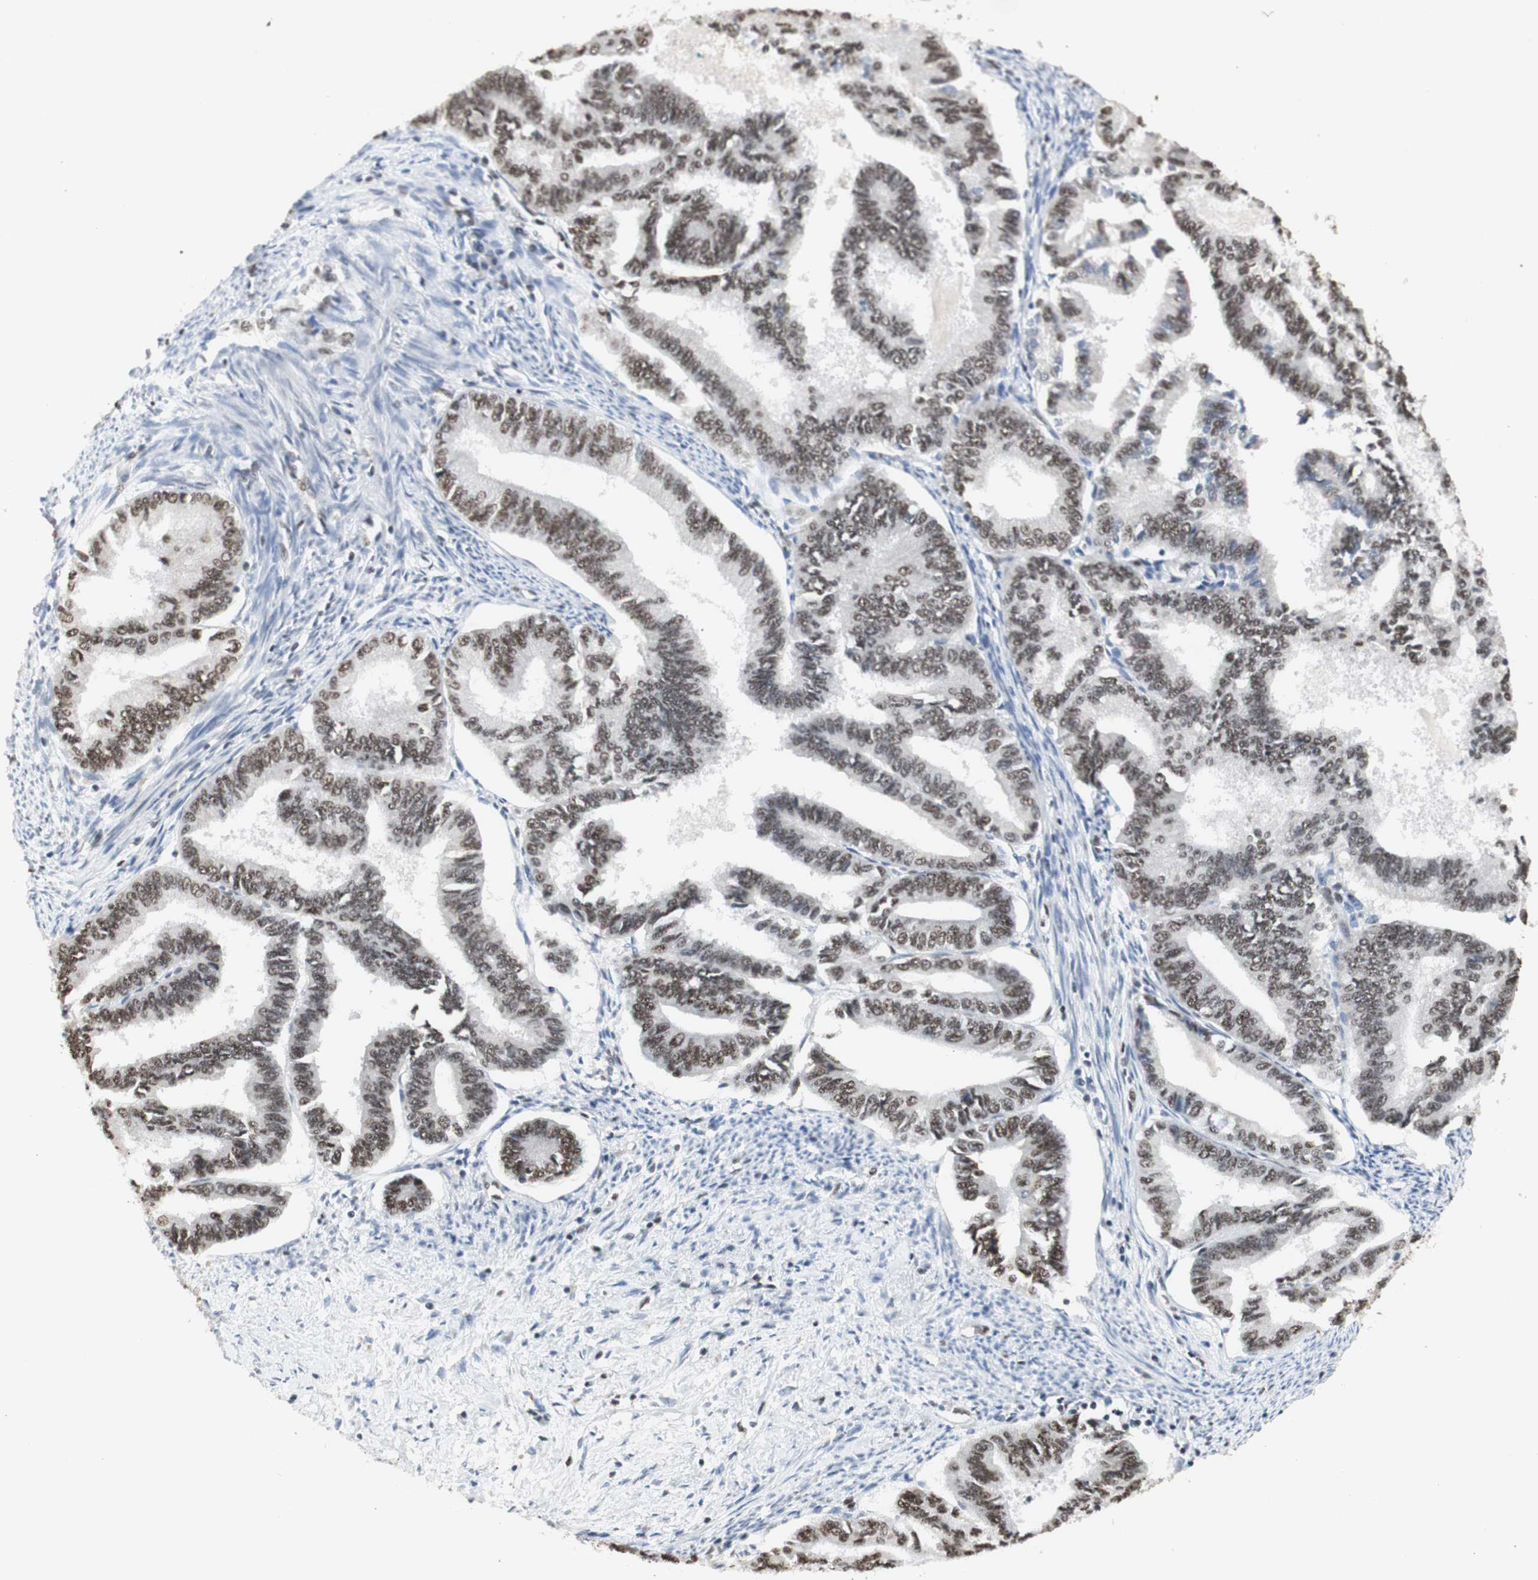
{"staining": {"intensity": "moderate", "quantity": ">75%", "location": "nuclear"}, "tissue": "endometrial cancer", "cell_type": "Tumor cells", "image_type": "cancer", "snomed": [{"axis": "morphology", "description": "Adenocarcinoma, NOS"}, {"axis": "topography", "description": "Endometrium"}], "caption": "A brown stain highlights moderate nuclear positivity of a protein in human adenocarcinoma (endometrial) tumor cells.", "gene": "SNRPB", "patient": {"sex": "female", "age": 86}}